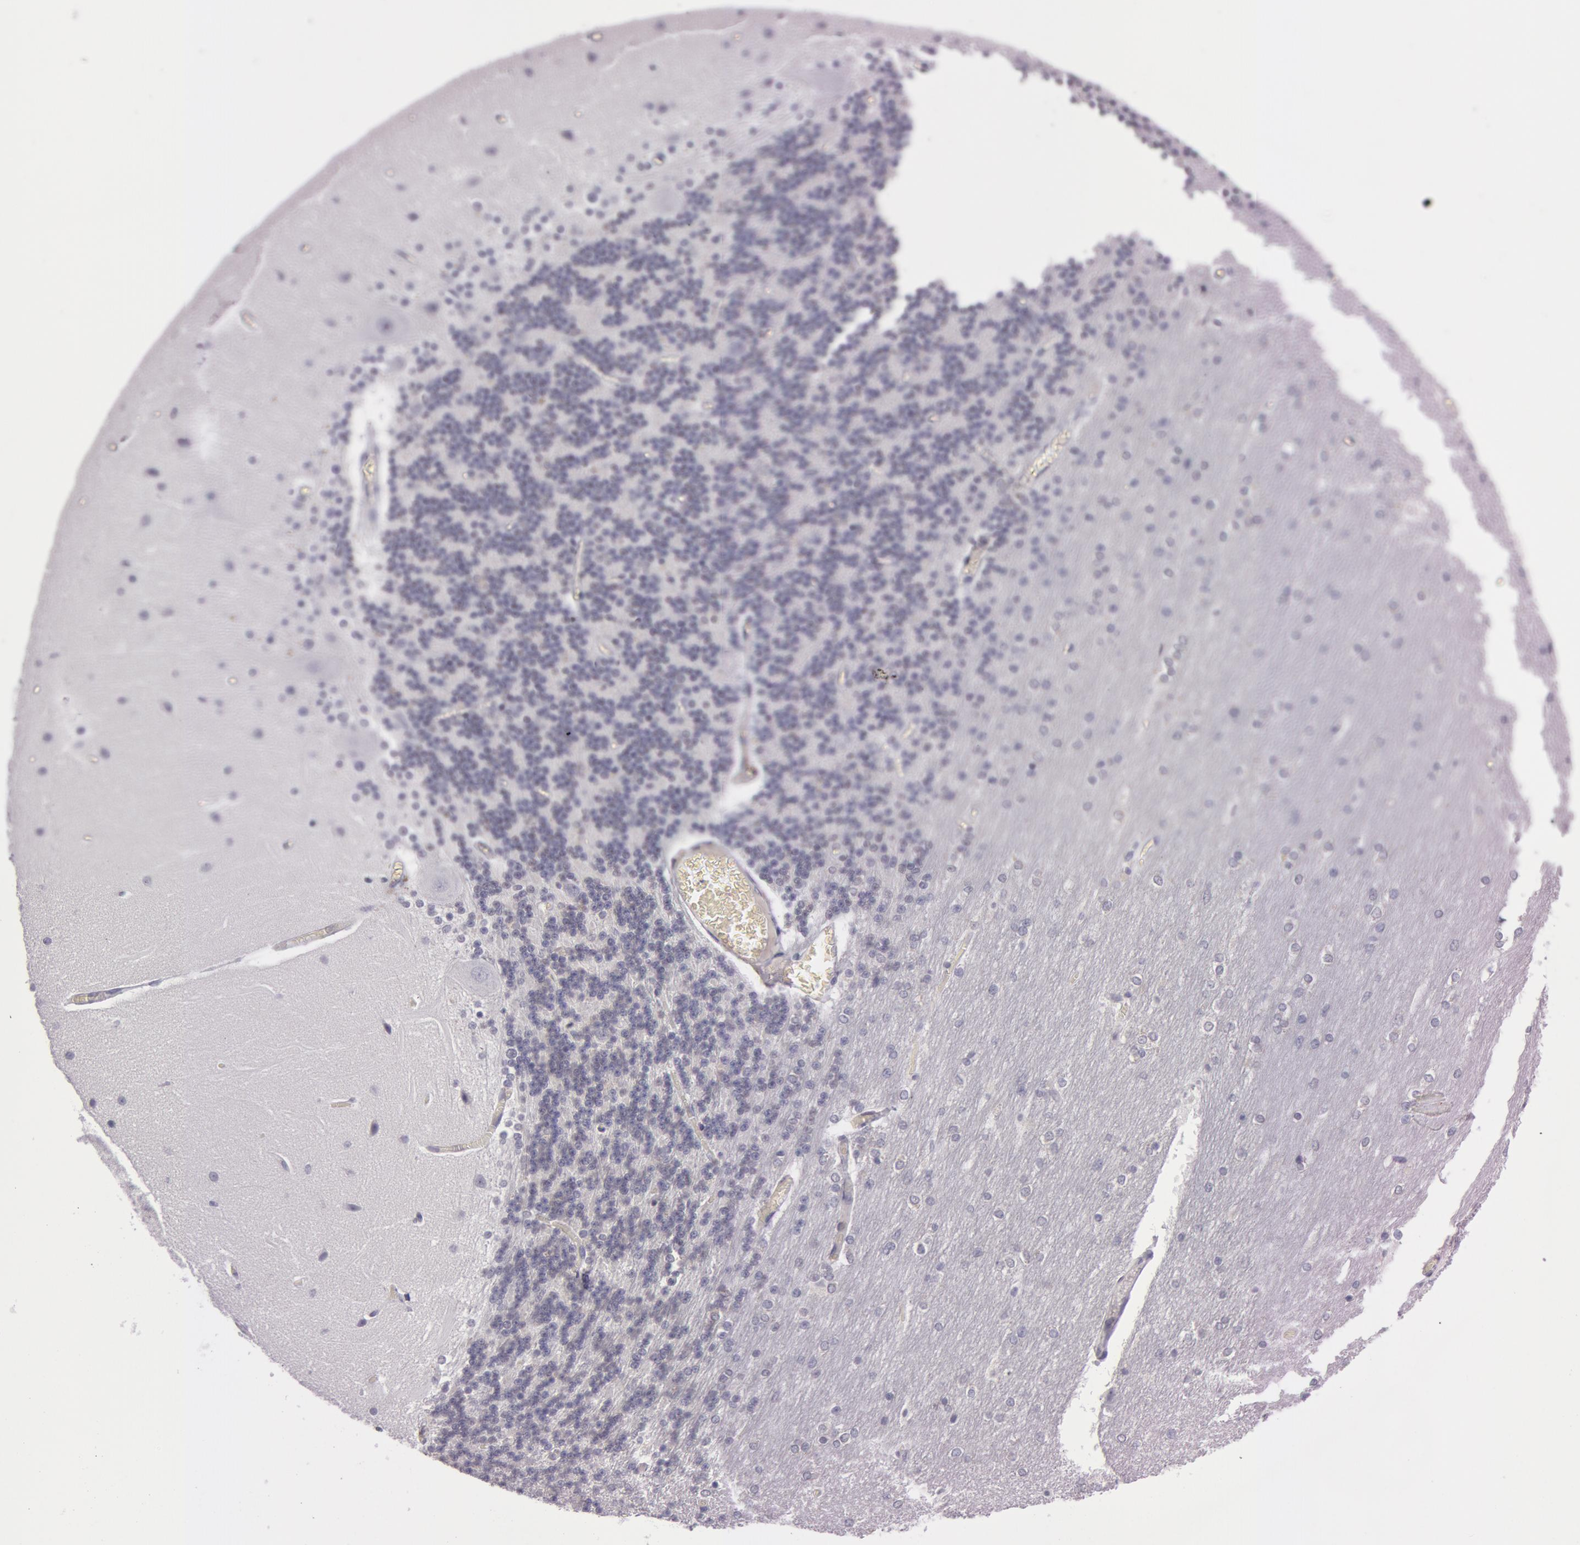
{"staining": {"intensity": "negative", "quantity": "none", "location": "none"}, "tissue": "cerebellum", "cell_type": "Cells in granular layer", "image_type": "normal", "snomed": [{"axis": "morphology", "description": "Normal tissue, NOS"}, {"axis": "topography", "description": "Cerebellum"}], "caption": "A high-resolution image shows immunohistochemistry (IHC) staining of unremarkable cerebellum, which shows no significant staining in cells in granular layer.", "gene": "IL1RN", "patient": {"sex": "female", "age": 54}}